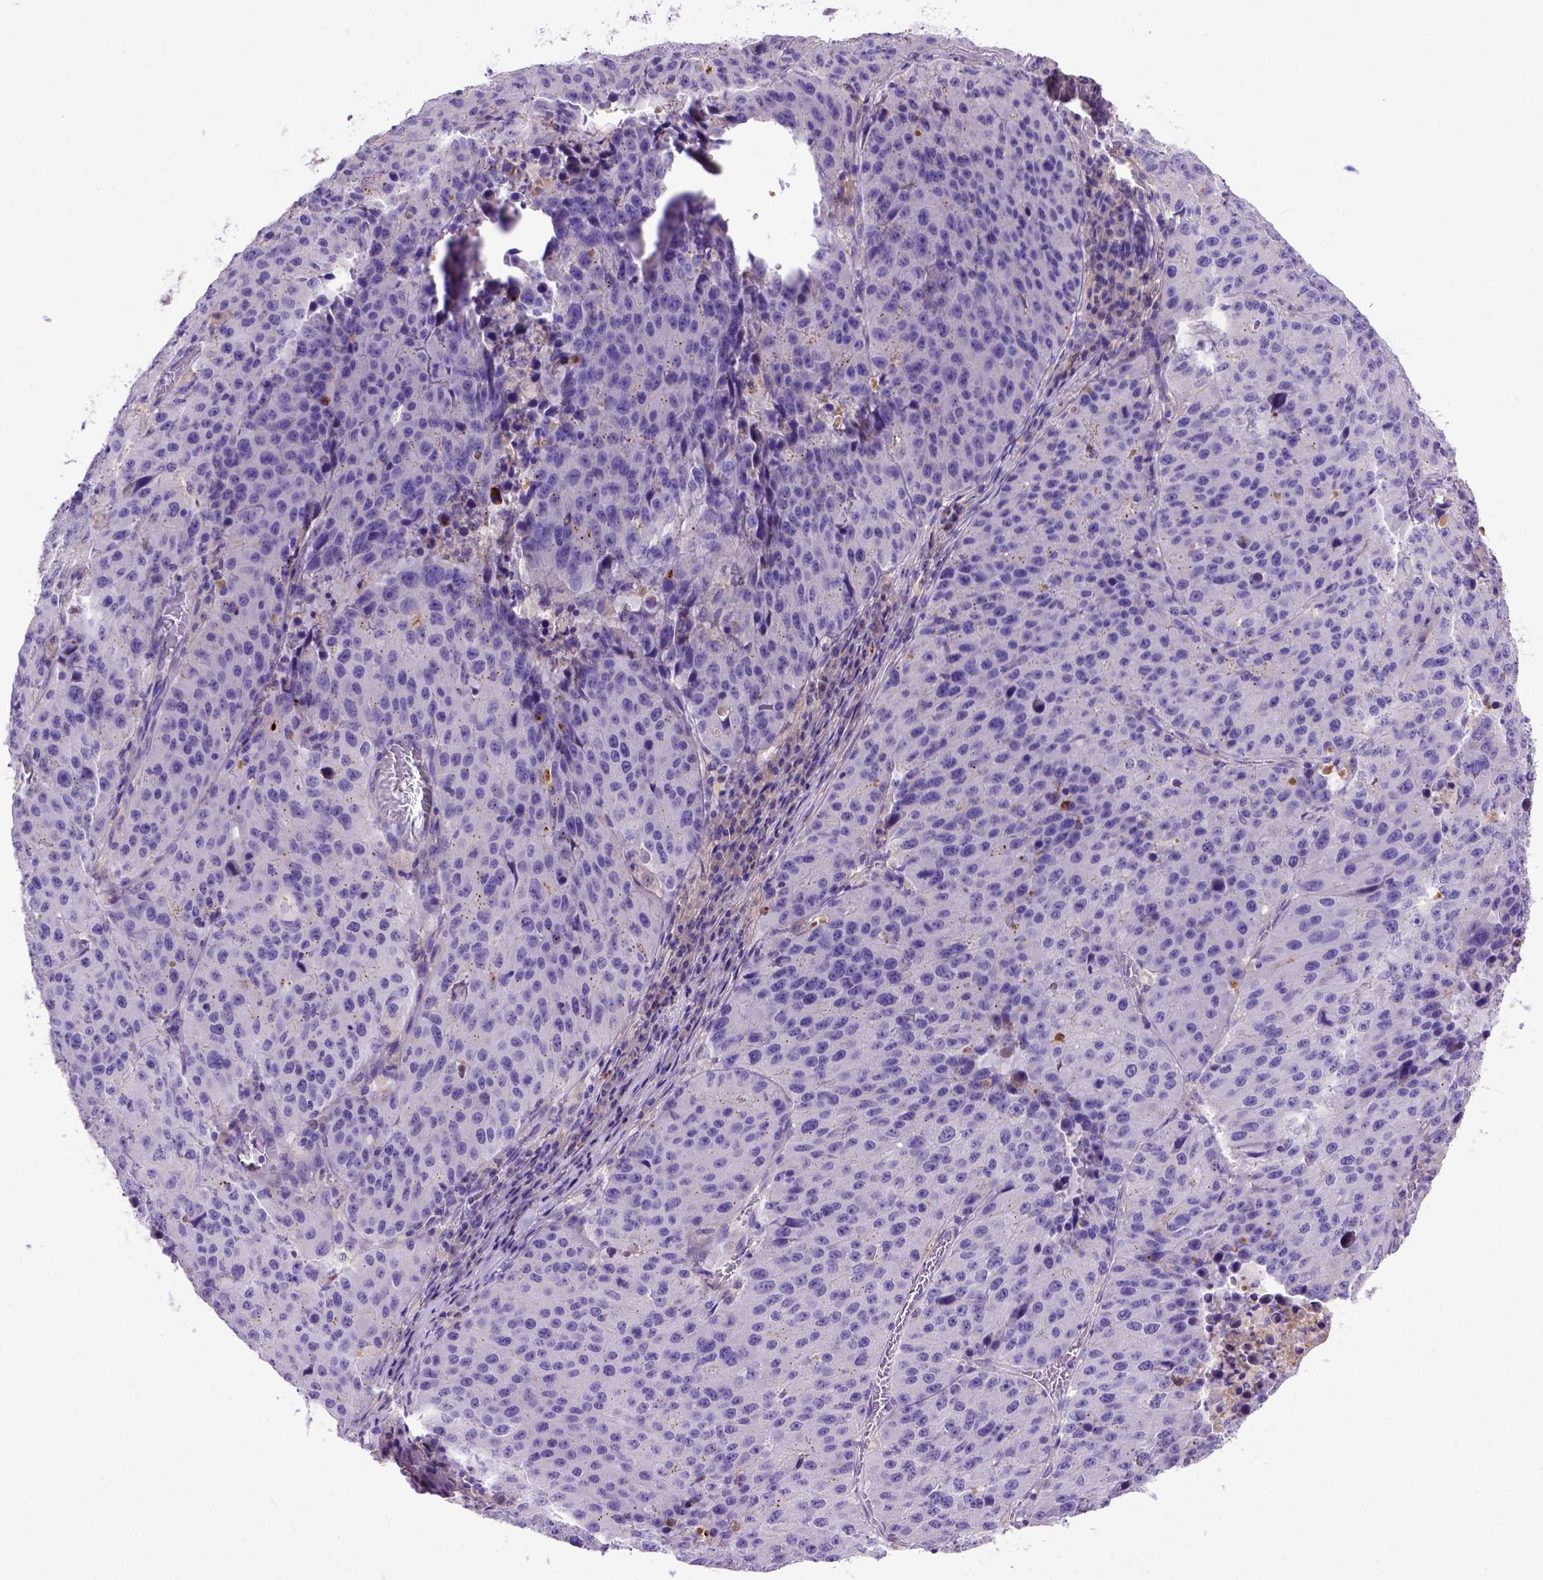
{"staining": {"intensity": "negative", "quantity": "none", "location": "none"}, "tissue": "stomach cancer", "cell_type": "Tumor cells", "image_type": "cancer", "snomed": [{"axis": "morphology", "description": "Adenocarcinoma, NOS"}, {"axis": "topography", "description": "Stomach"}], "caption": "Immunohistochemistry photomicrograph of neoplastic tissue: human adenocarcinoma (stomach) stained with DAB exhibits no significant protein expression in tumor cells.", "gene": "ADAM12", "patient": {"sex": "male", "age": 71}}